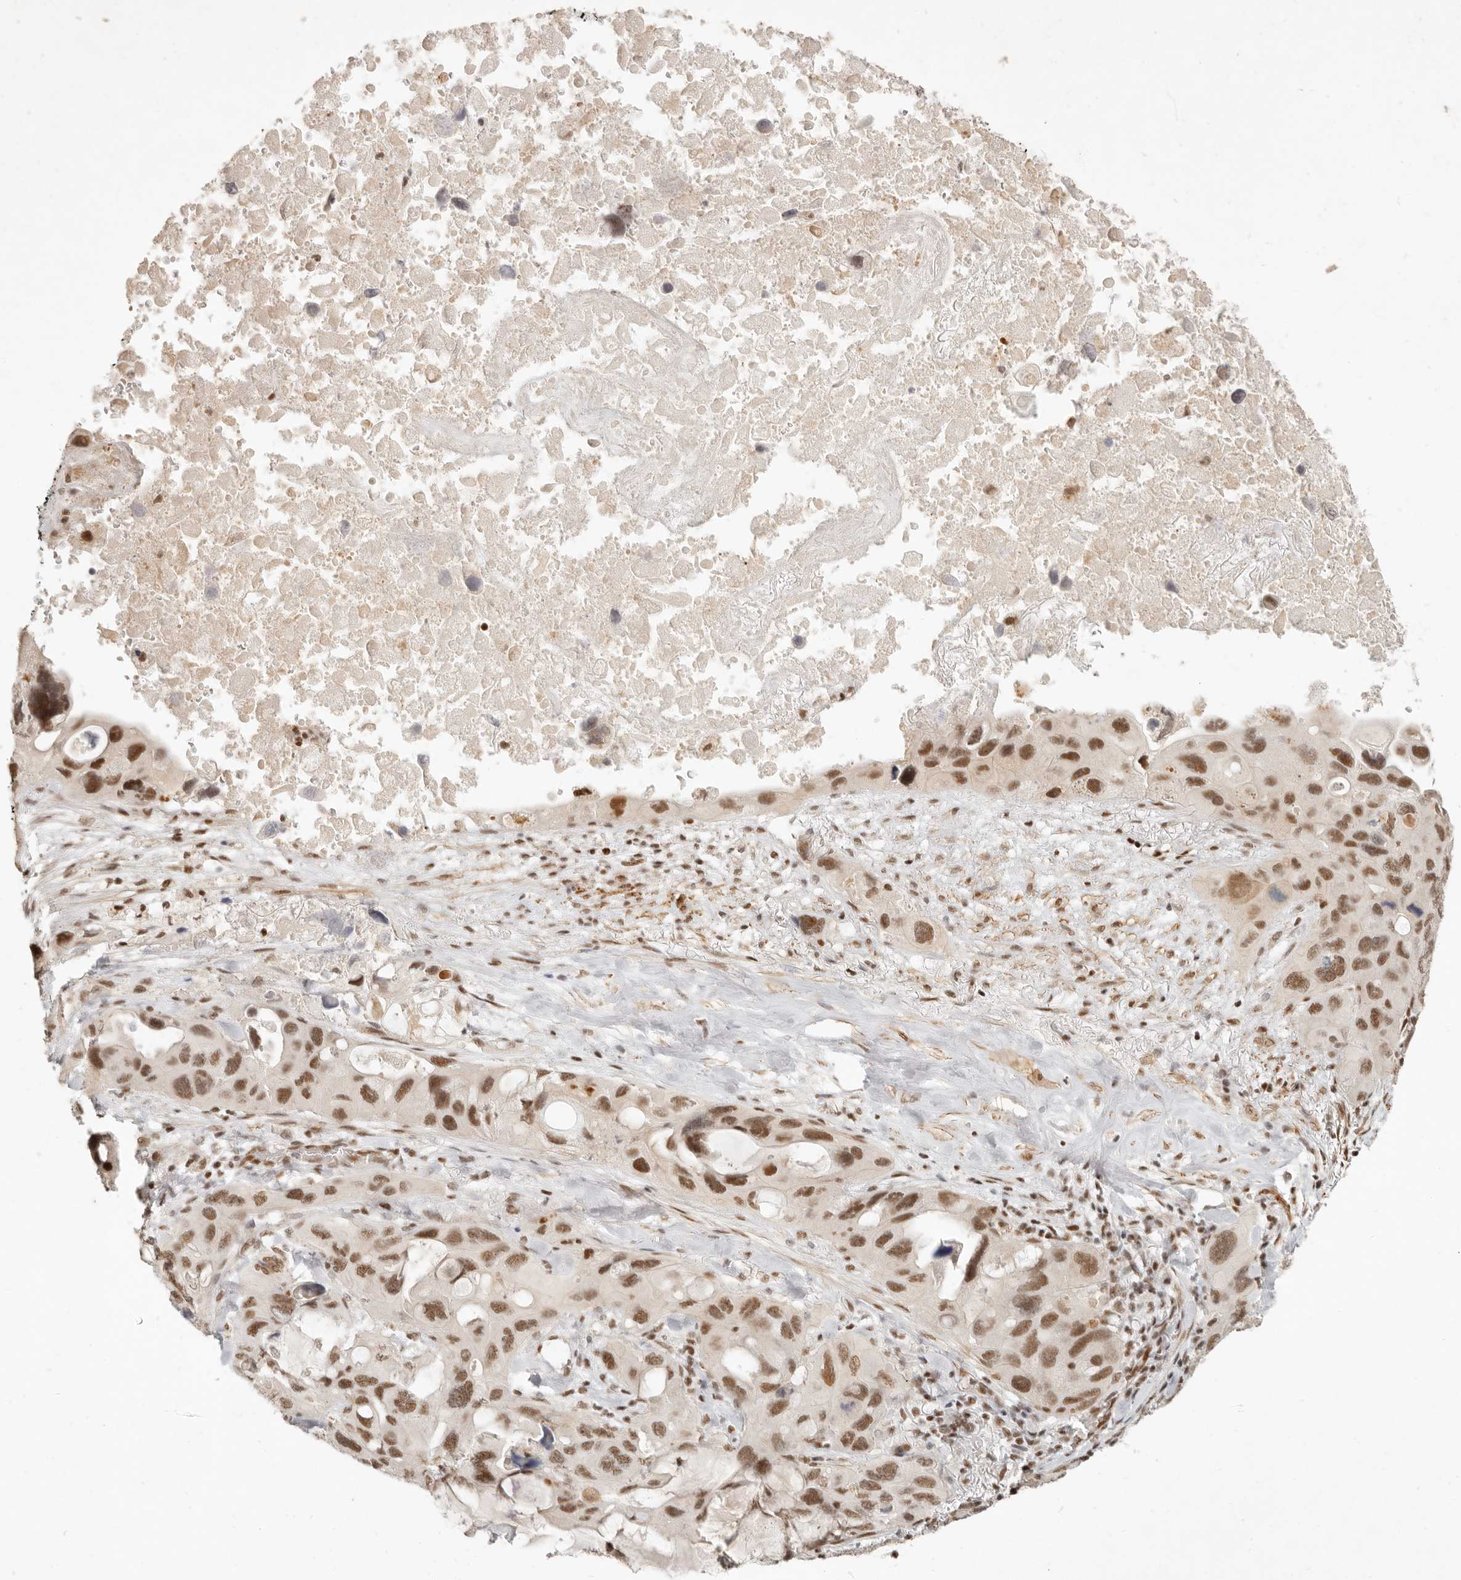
{"staining": {"intensity": "moderate", "quantity": ">75%", "location": "nuclear"}, "tissue": "lung cancer", "cell_type": "Tumor cells", "image_type": "cancer", "snomed": [{"axis": "morphology", "description": "Squamous cell carcinoma, NOS"}, {"axis": "topography", "description": "Lung"}], "caption": "Immunohistochemical staining of squamous cell carcinoma (lung) shows medium levels of moderate nuclear staining in approximately >75% of tumor cells.", "gene": "GABPA", "patient": {"sex": "female", "age": 73}}